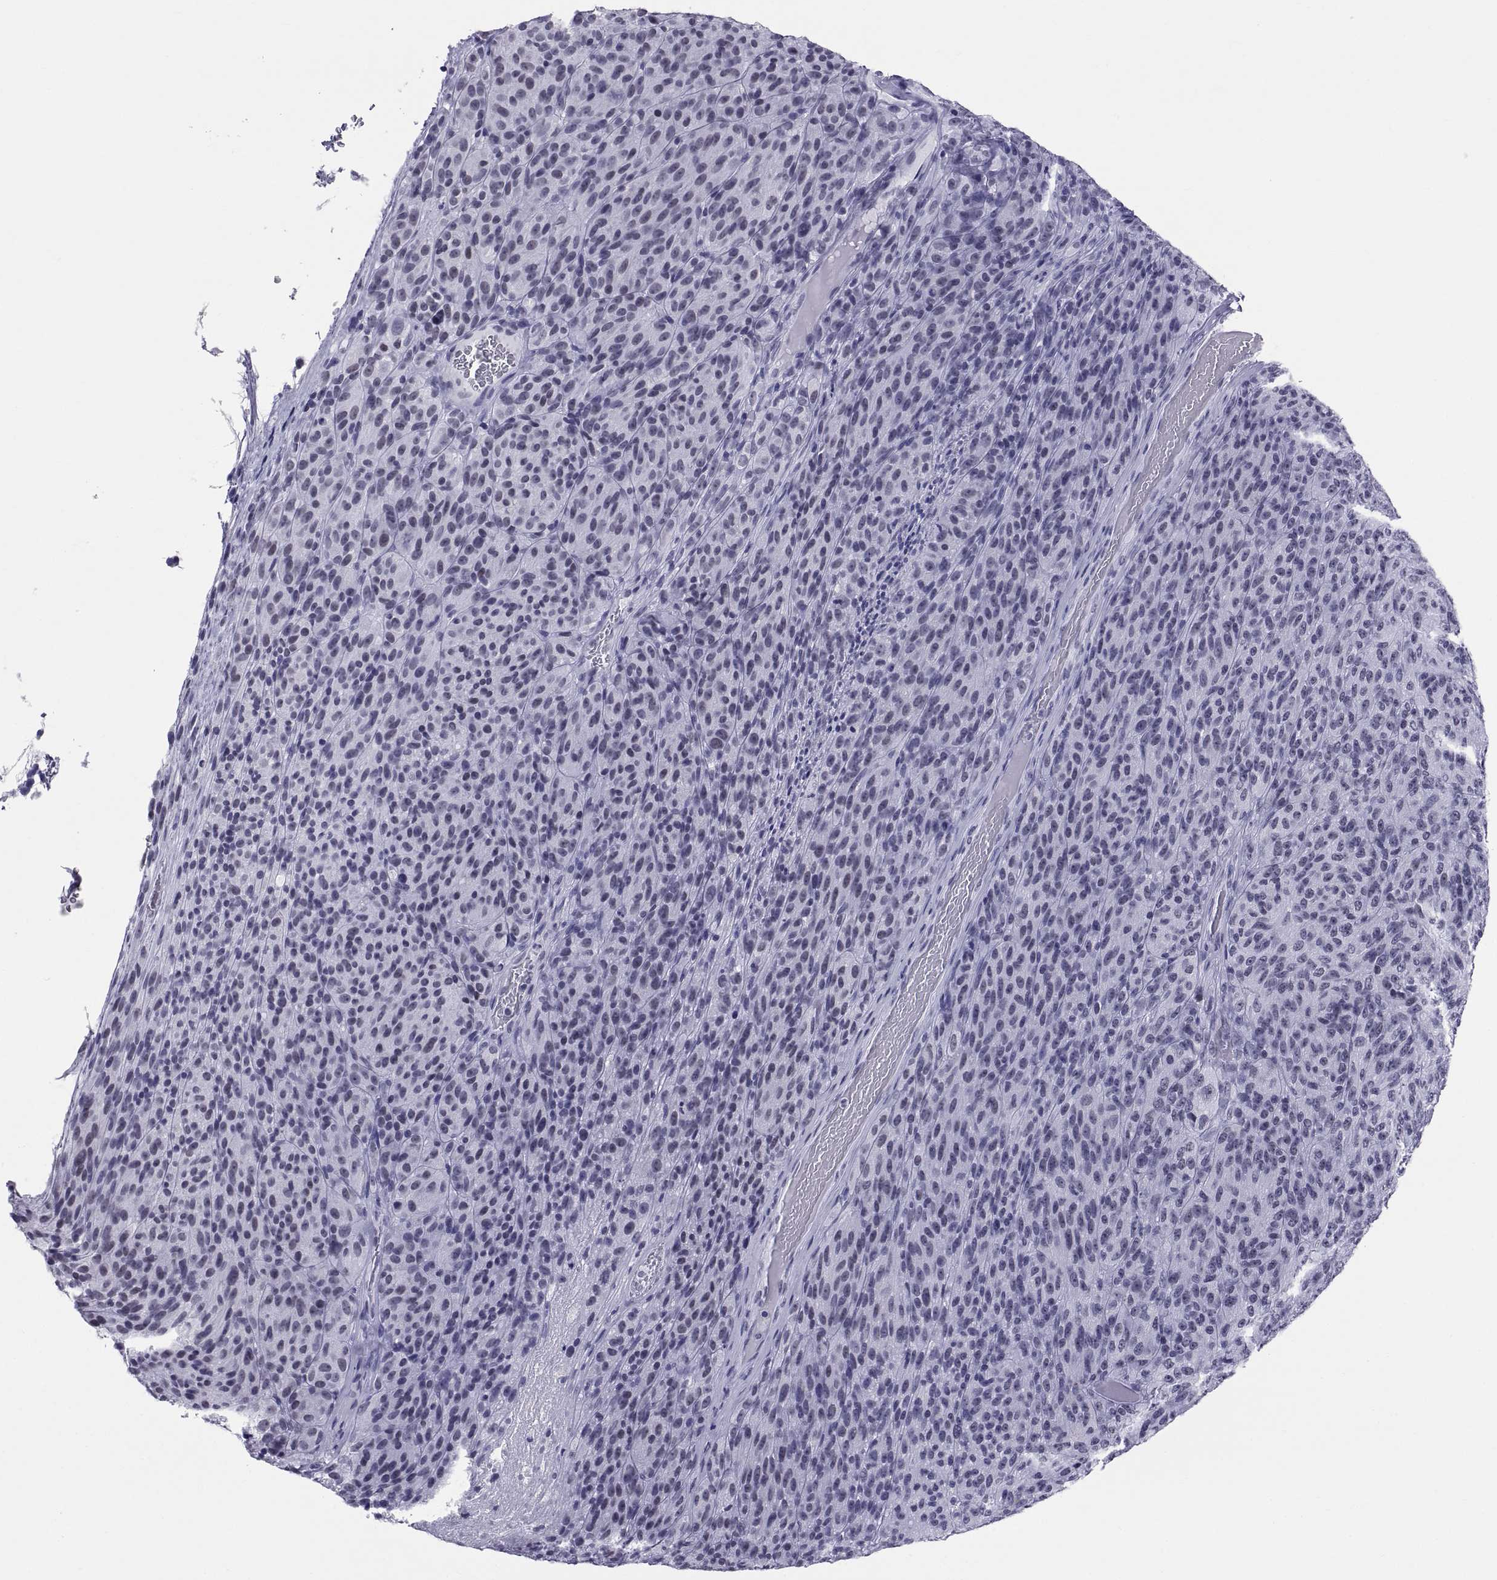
{"staining": {"intensity": "negative", "quantity": "none", "location": "none"}, "tissue": "melanoma", "cell_type": "Tumor cells", "image_type": "cancer", "snomed": [{"axis": "morphology", "description": "Malignant melanoma, Metastatic site"}, {"axis": "topography", "description": "Brain"}], "caption": "Human melanoma stained for a protein using IHC shows no expression in tumor cells.", "gene": "NEUROD6", "patient": {"sex": "female", "age": 56}}